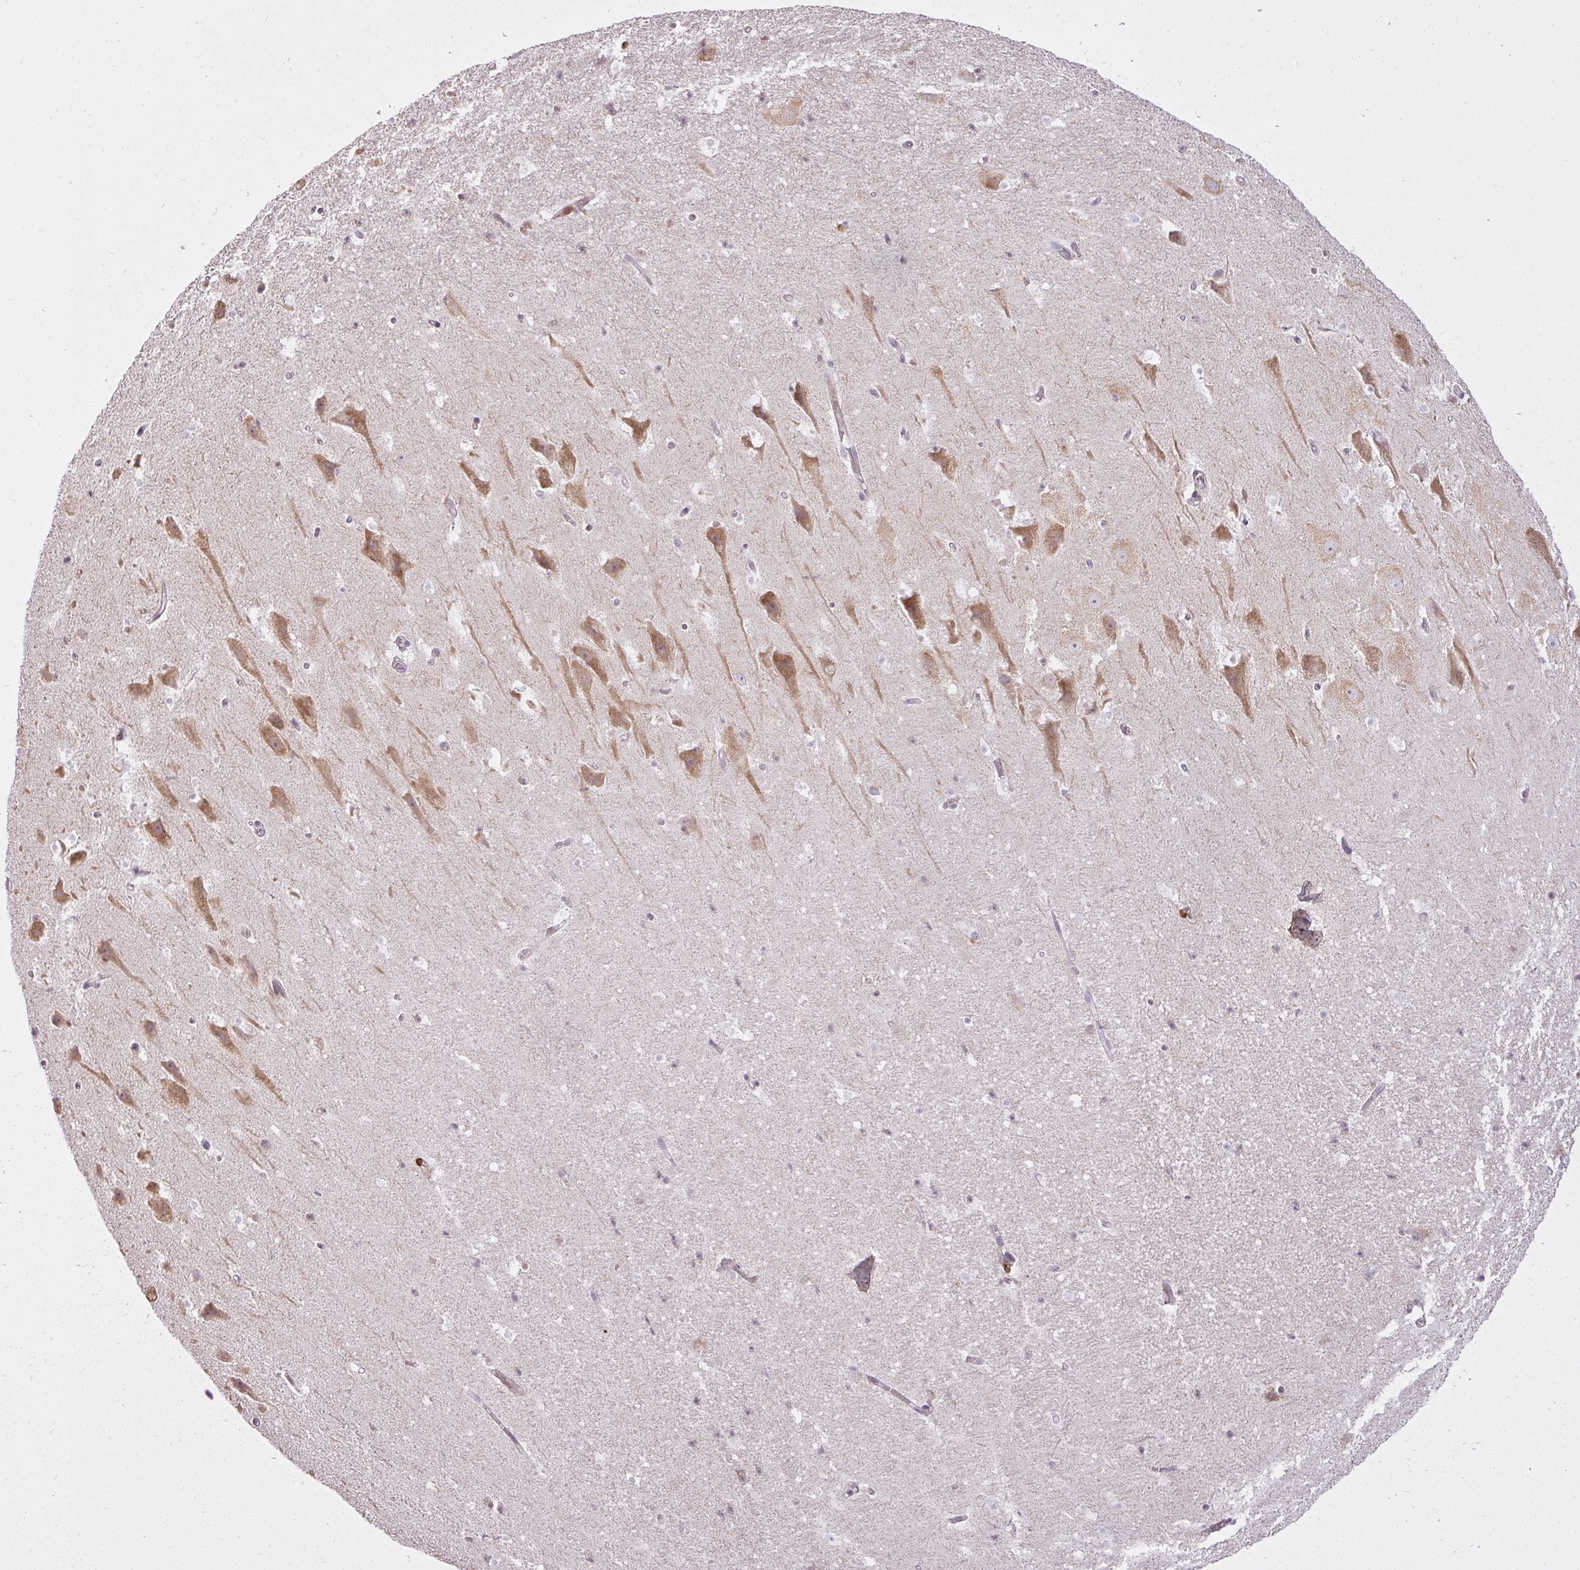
{"staining": {"intensity": "negative", "quantity": "none", "location": "none"}, "tissue": "hippocampus", "cell_type": "Glial cells", "image_type": "normal", "snomed": [{"axis": "morphology", "description": "Normal tissue, NOS"}, {"axis": "topography", "description": "Hippocampus"}], "caption": "Glial cells are negative for brown protein staining in benign hippocampus. (Brightfield microscopy of DAB (3,3'-diaminobenzidine) immunohistochemistry at high magnification).", "gene": "STK4", "patient": {"sex": "male", "age": 37}}